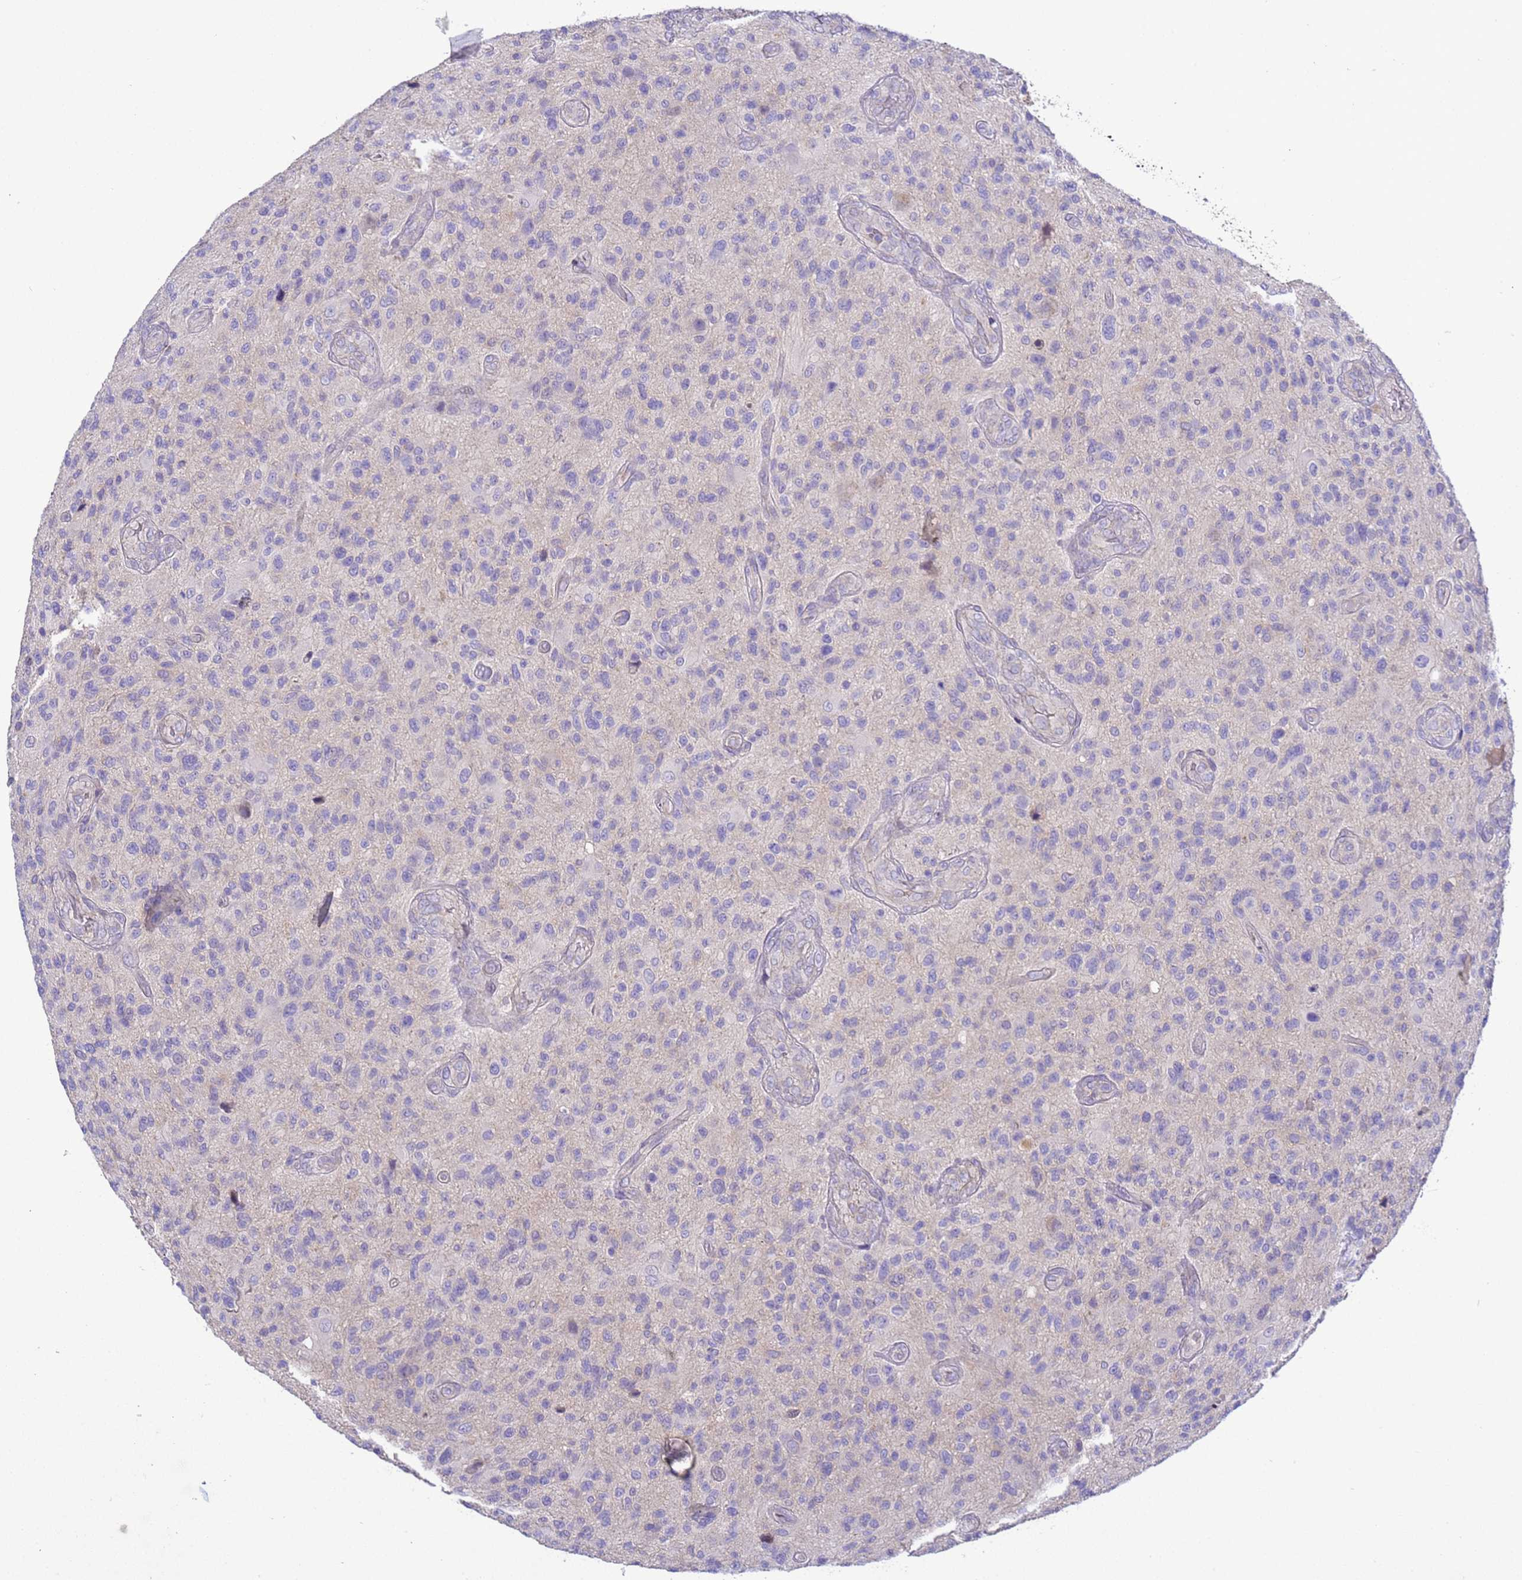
{"staining": {"intensity": "negative", "quantity": "none", "location": "none"}, "tissue": "glioma", "cell_type": "Tumor cells", "image_type": "cancer", "snomed": [{"axis": "morphology", "description": "Glioma, malignant, High grade"}, {"axis": "topography", "description": "Brain"}], "caption": "Protein analysis of high-grade glioma (malignant) displays no significant staining in tumor cells.", "gene": "TBCD", "patient": {"sex": "male", "age": 47}}